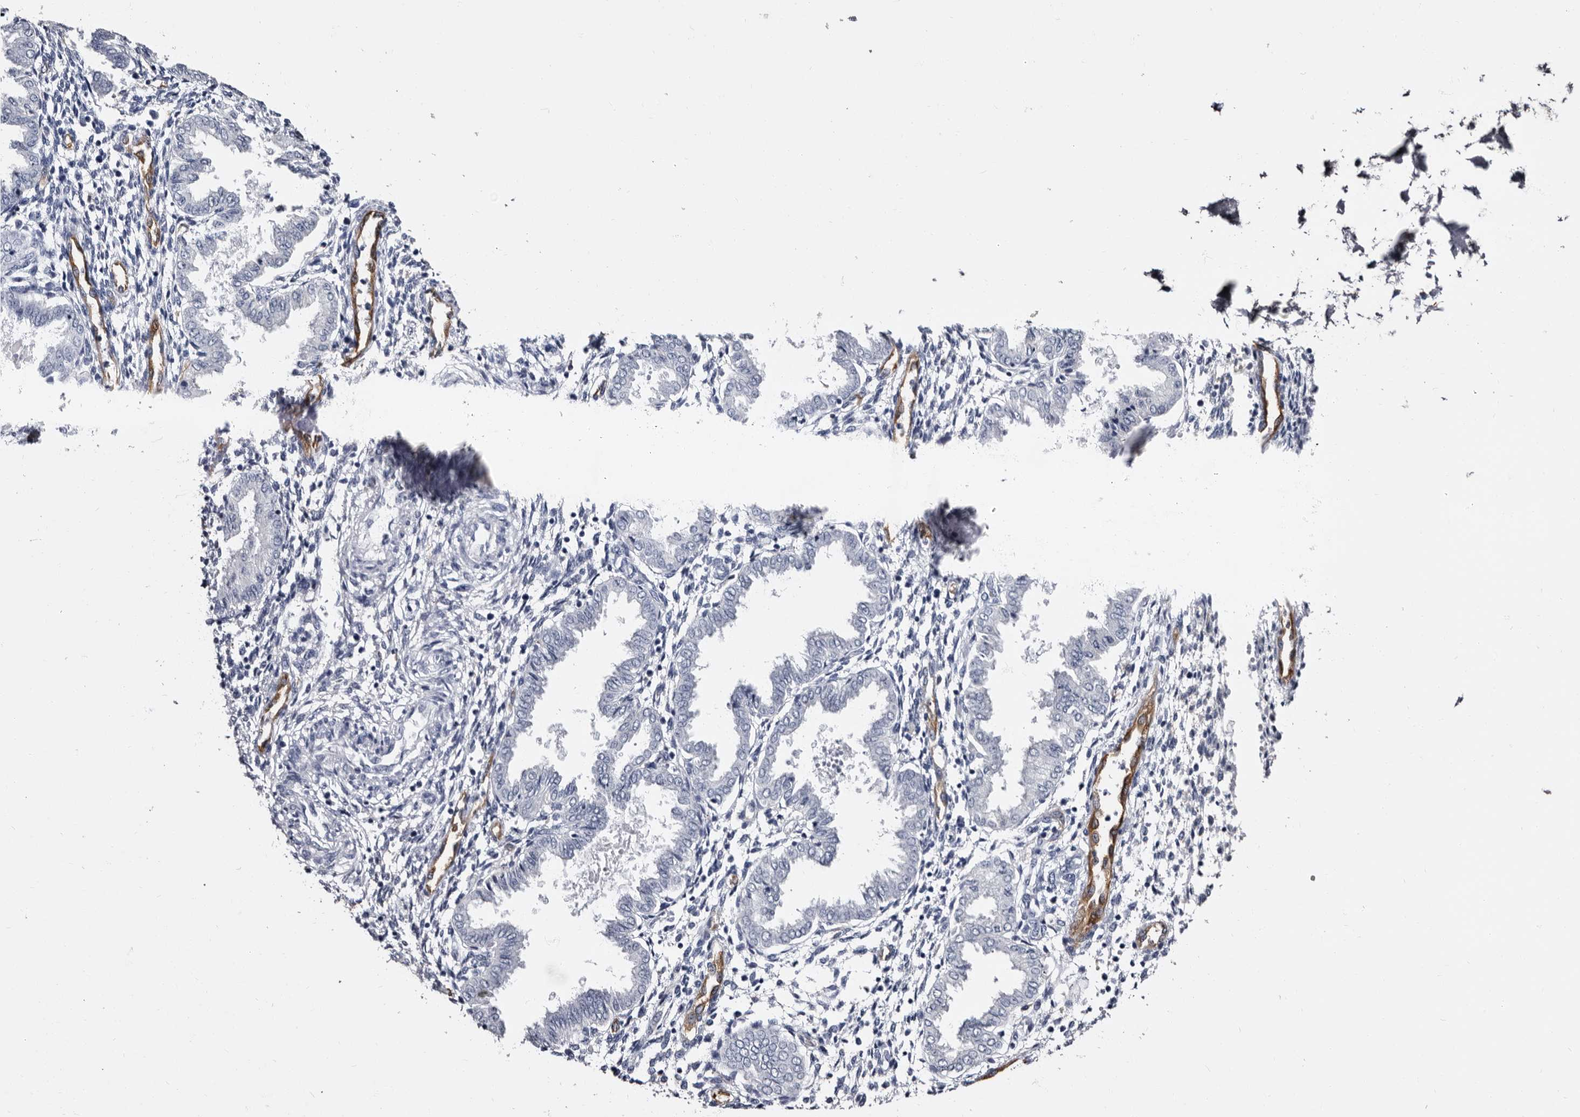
{"staining": {"intensity": "negative", "quantity": "none", "location": "none"}, "tissue": "endometrium", "cell_type": "Cells in endometrial stroma", "image_type": "normal", "snomed": [{"axis": "morphology", "description": "Normal tissue, NOS"}, {"axis": "topography", "description": "Endometrium"}], "caption": "Image shows no protein staining in cells in endometrial stroma of benign endometrium. (Stains: DAB immunohistochemistry (IHC) with hematoxylin counter stain, Microscopy: brightfield microscopy at high magnification).", "gene": "EPB41L3", "patient": {"sex": "female", "age": 33}}